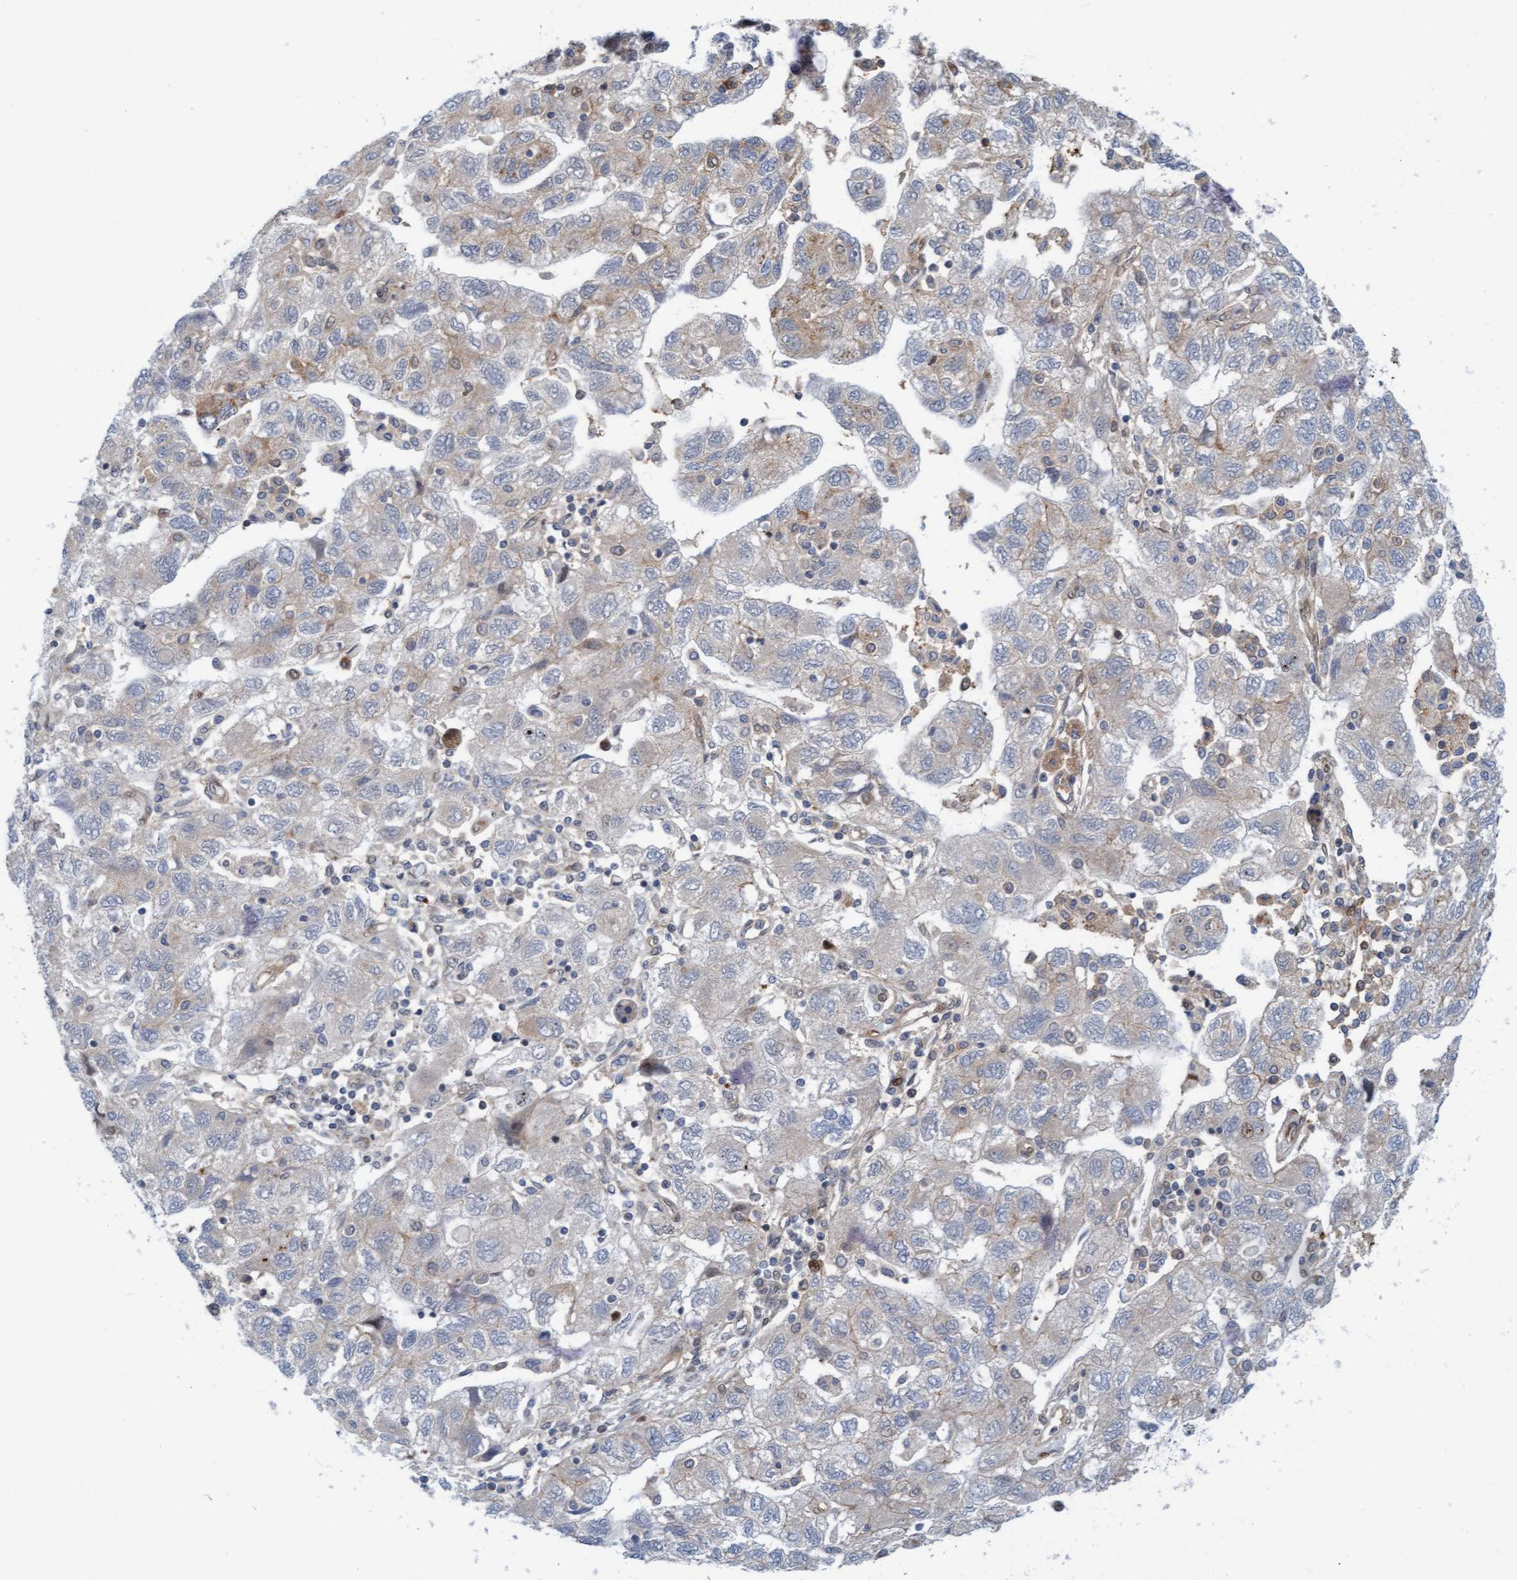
{"staining": {"intensity": "weak", "quantity": "<25%", "location": "cytoplasmic/membranous"}, "tissue": "ovarian cancer", "cell_type": "Tumor cells", "image_type": "cancer", "snomed": [{"axis": "morphology", "description": "Carcinoma, NOS"}, {"axis": "morphology", "description": "Cystadenocarcinoma, serous, NOS"}, {"axis": "topography", "description": "Ovary"}], "caption": "High power microscopy micrograph of an immunohistochemistry (IHC) micrograph of ovarian carcinoma, revealing no significant staining in tumor cells.", "gene": "EIF4EBP1", "patient": {"sex": "female", "age": 69}}